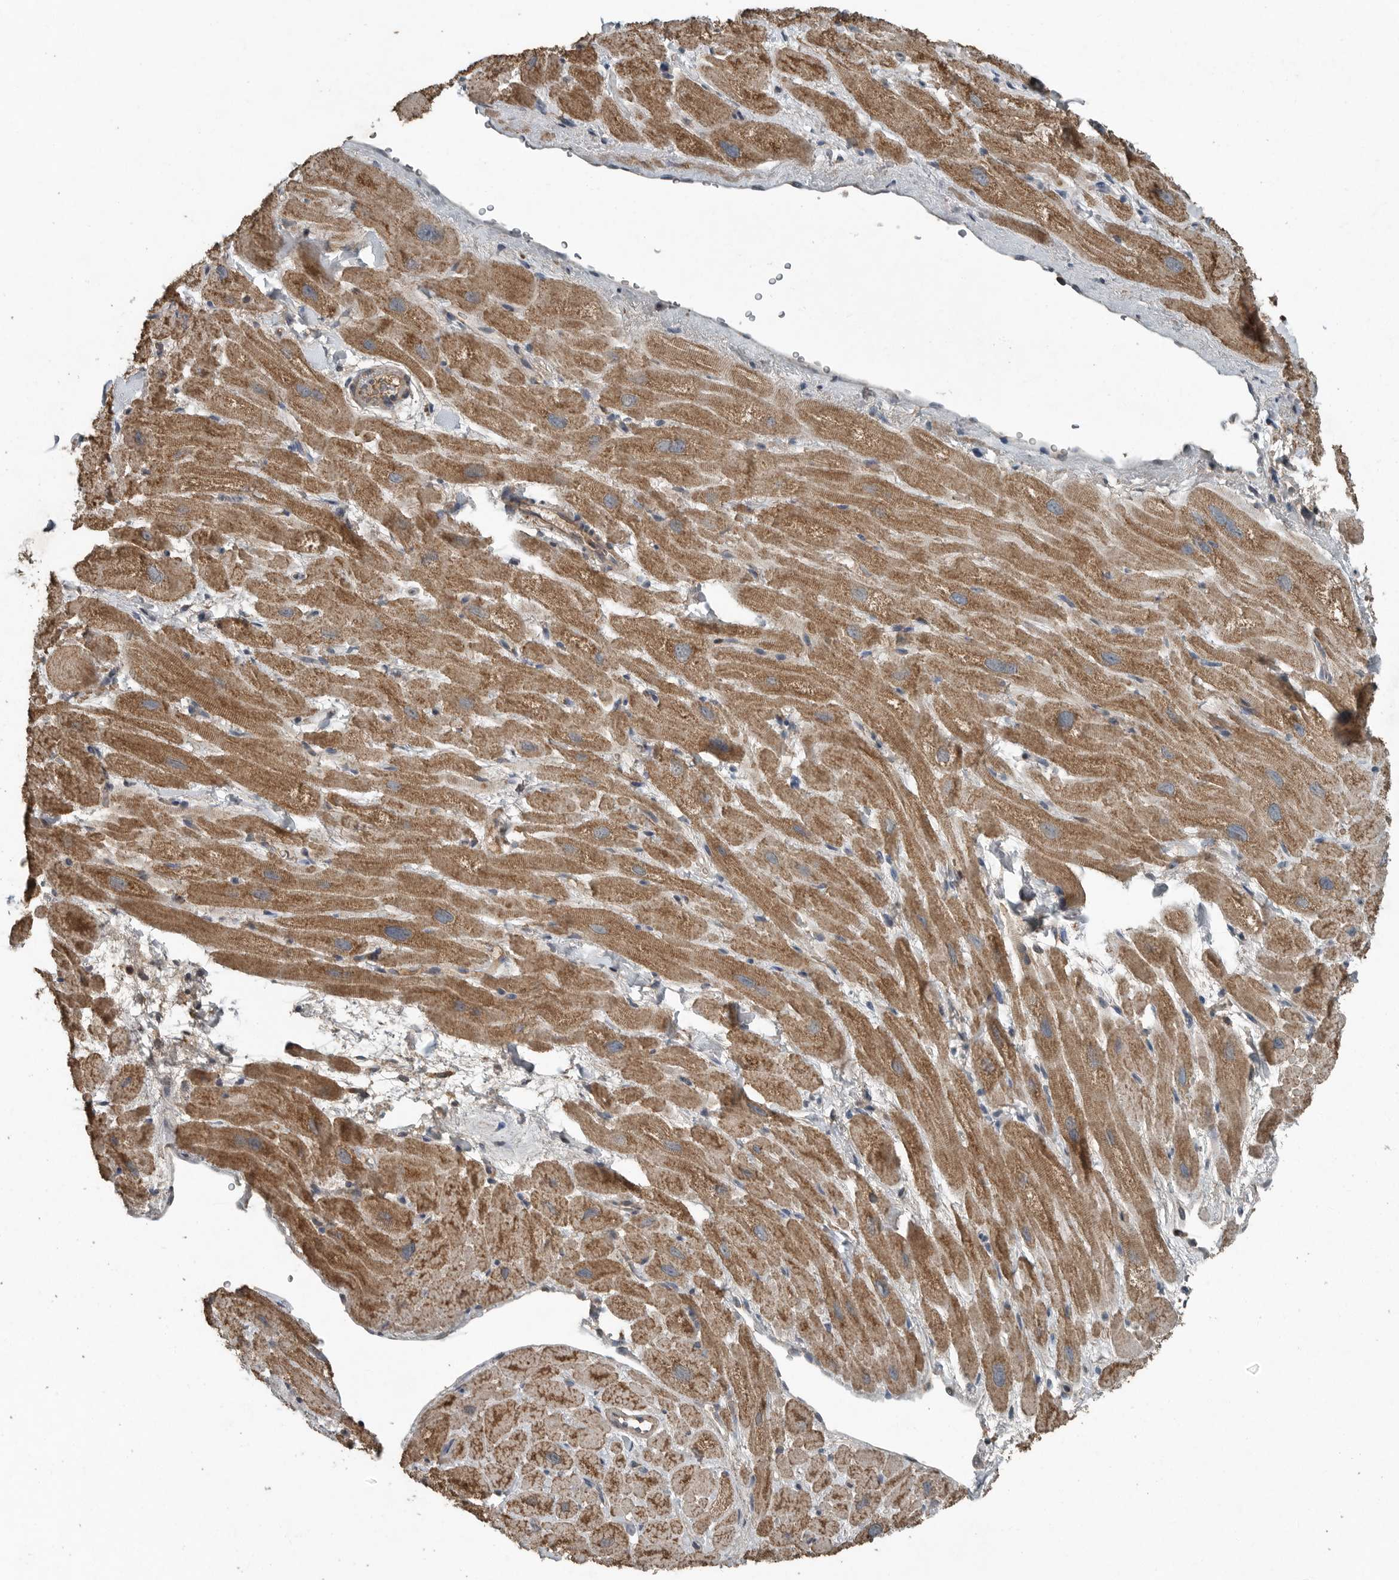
{"staining": {"intensity": "strong", "quantity": ">75%", "location": "cytoplasmic/membranous"}, "tissue": "heart muscle", "cell_type": "Cardiomyocytes", "image_type": "normal", "snomed": [{"axis": "morphology", "description": "Normal tissue, NOS"}, {"axis": "topography", "description": "Heart"}], "caption": "Cardiomyocytes display high levels of strong cytoplasmic/membranous staining in approximately >75% of cells in unremarkable human heart muscle. (DAB (3,3'-diaminobenzidine) IHC with brightfield microscopy, high magnification).", "gene": "IL6ST", "patient": {"sex": "male", "age": 49}}